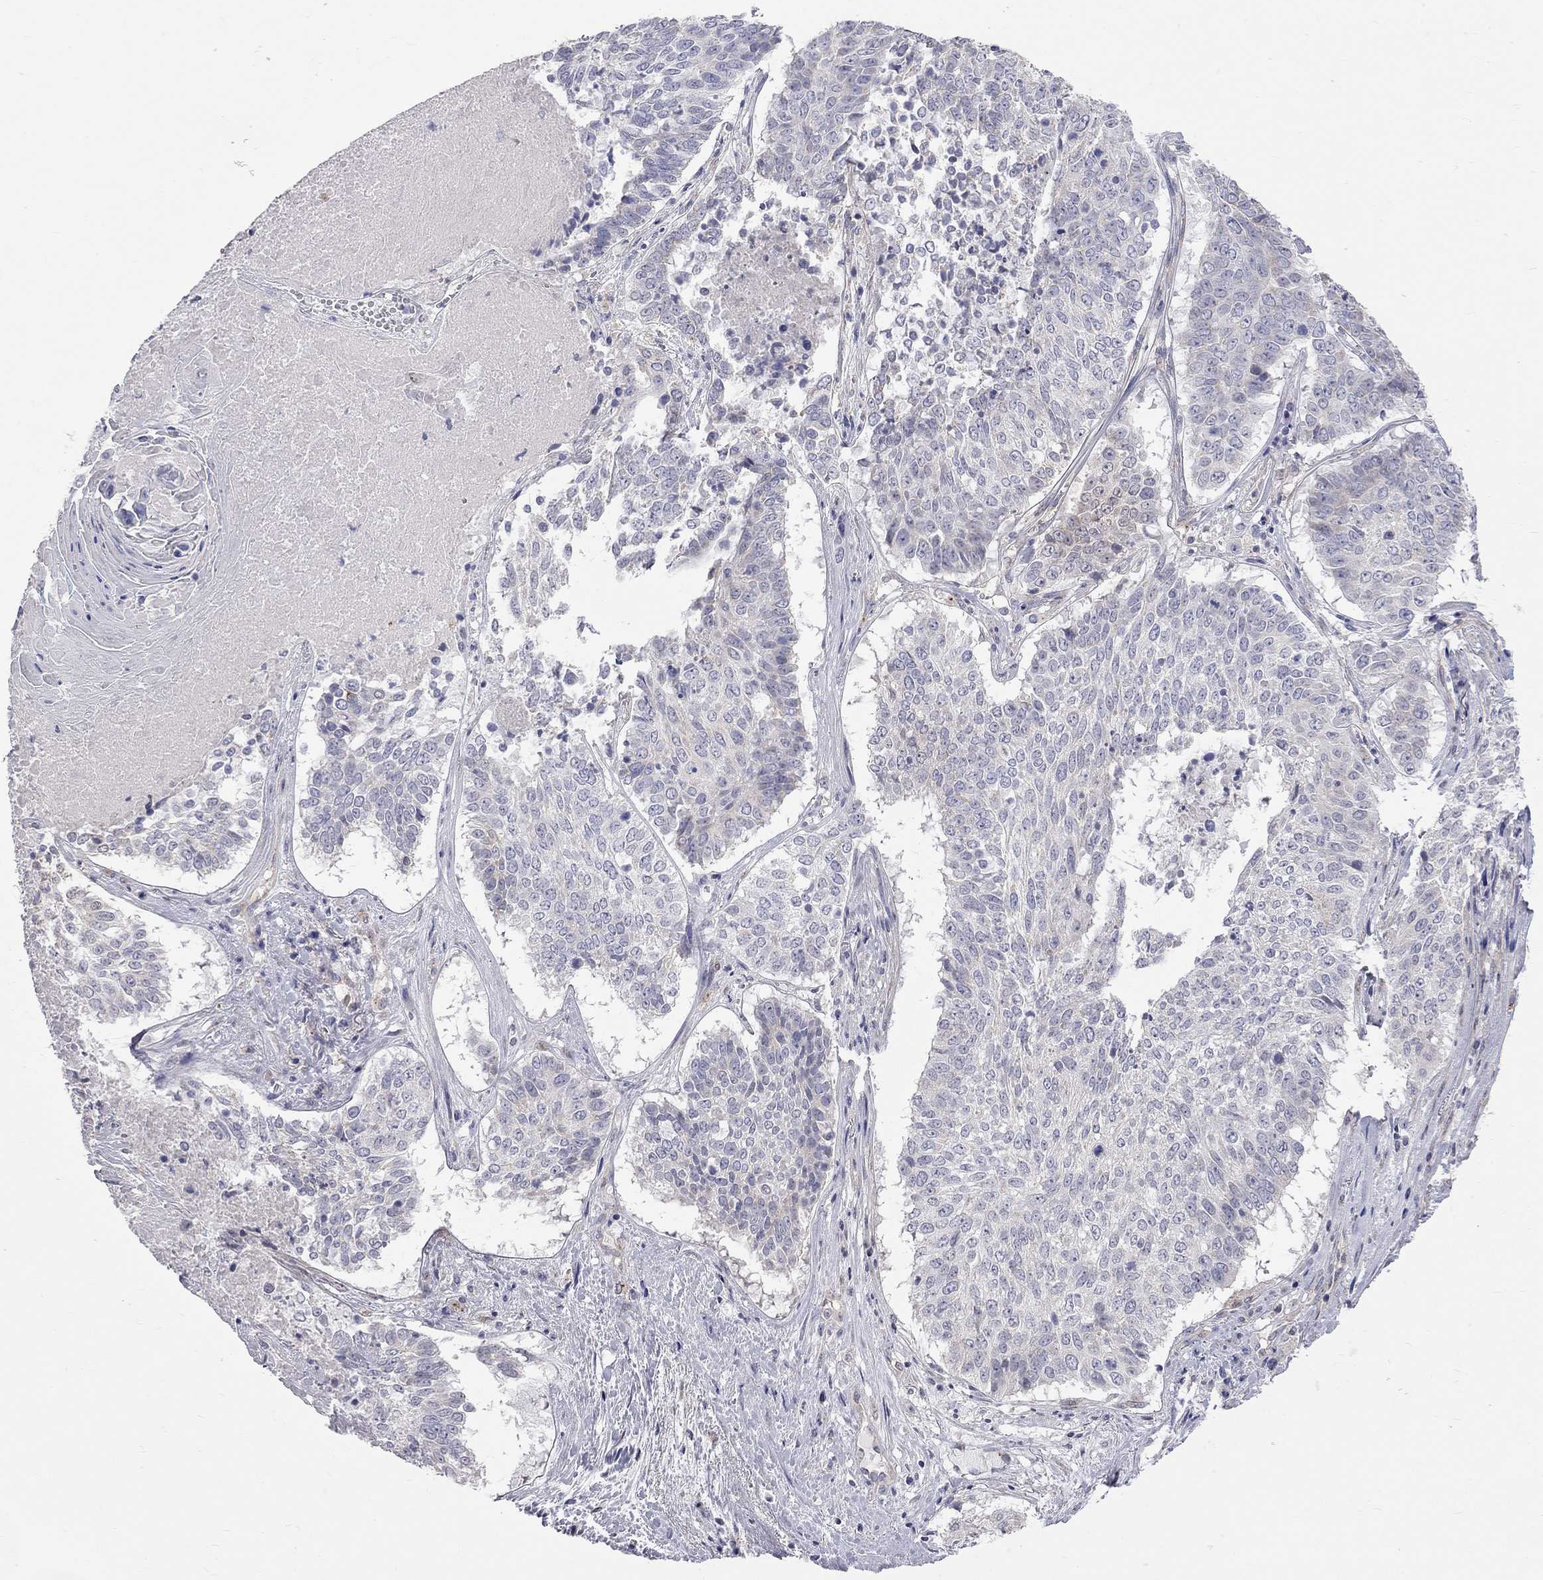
{"staining": {"intensity": "negative", "quantity": "none", "location": "none"}, "tissue": "lung cancer", "cell_type": "Tumor cells", "image_type": "cancer", "snomed": [{"axis": "morphology", "description": "Squamous cell carcinoma, NOS"}, {"axis": "topography", "description": "Lung"}], "caption": "DAB (3,3'-diaminobenzidine) immunohistochemical staining of human lung cancer displays no significant positivity in tumor cells.", "gene": "OPRK1", "patient": {"sex": "male", "age": 64}}